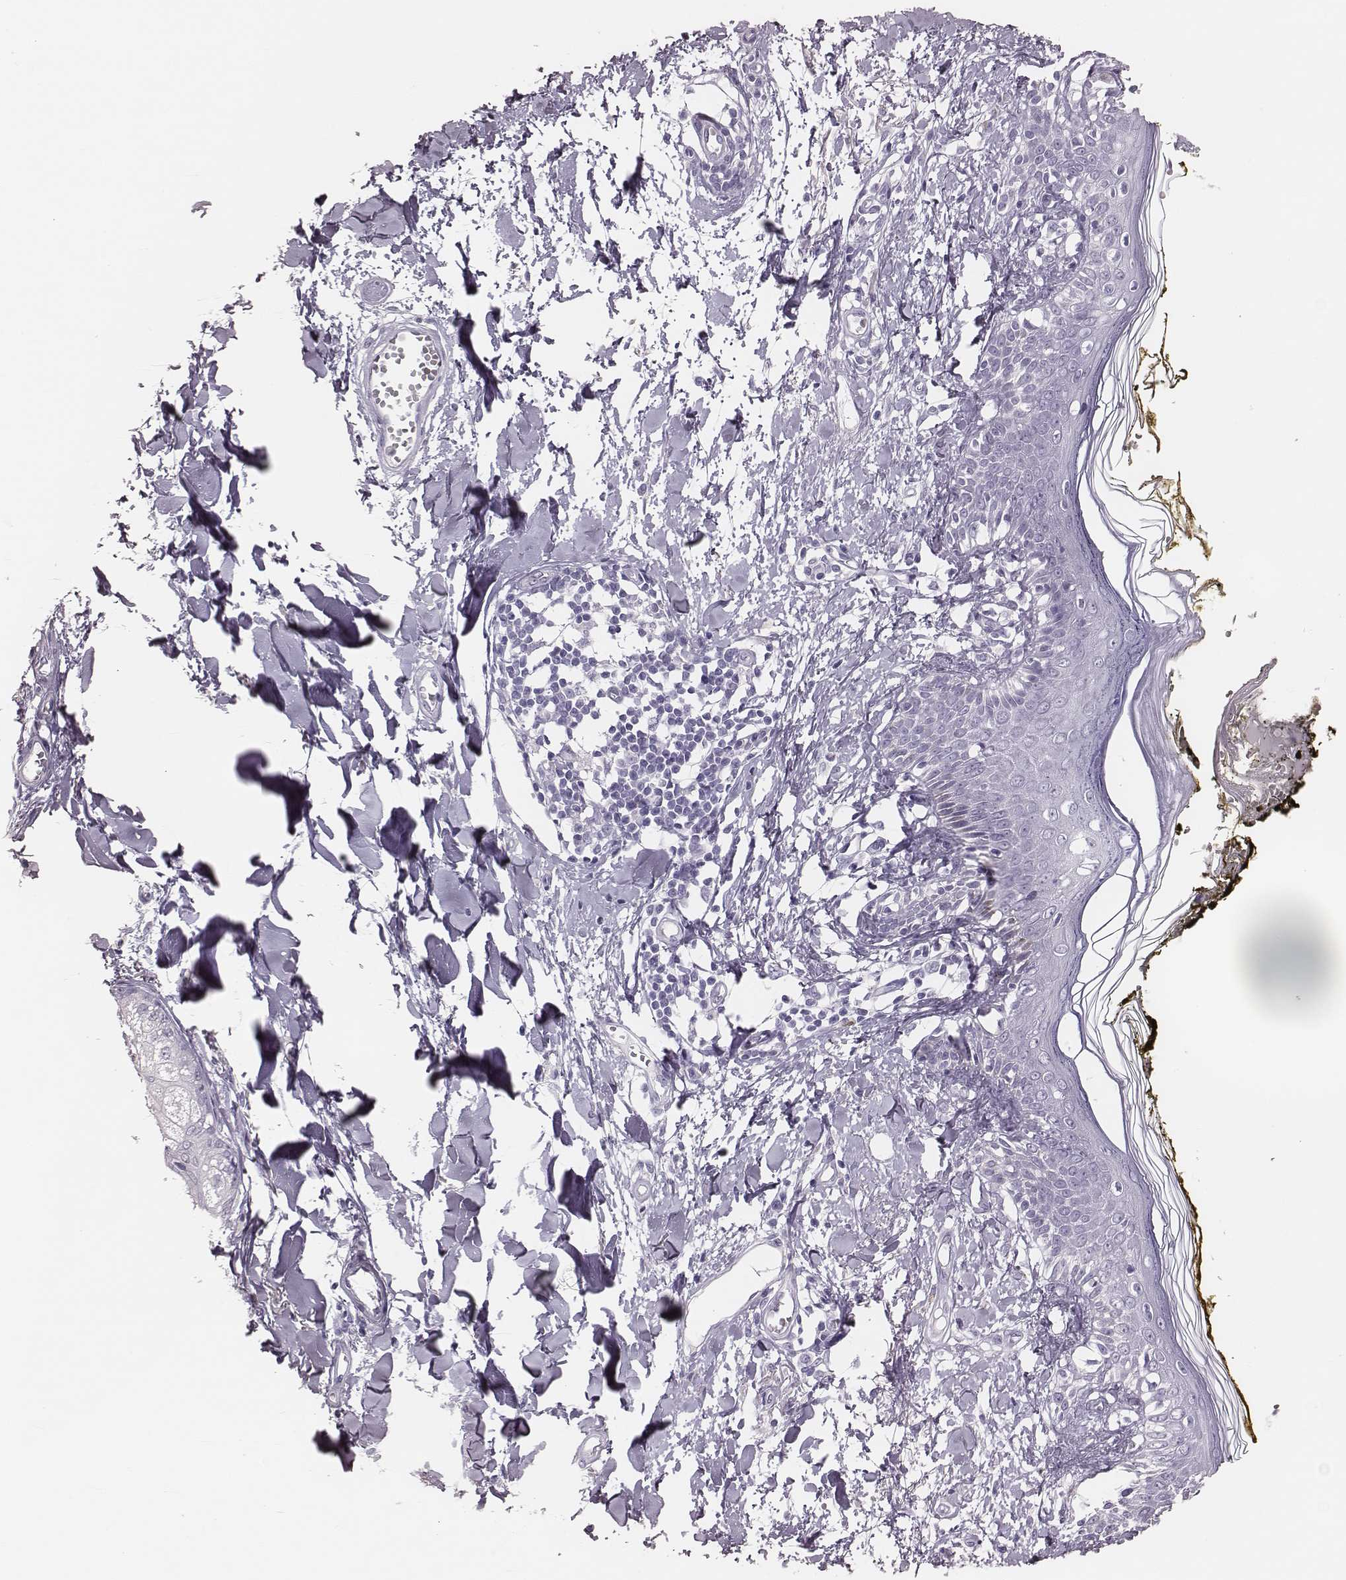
{"staining": {"intensity": "negative", "quantity": "none", "location": "none"}, "tissue": "skin", "cell_type": "Fibroblasts", "image_type": "normal", "snomed": [{"axis": "morphology", "description": "Normal tissue, NOS"}, {"axis": "topography", "description": "Skin"}], "caption": "Immunohistochemistry of normal human skin reveals no expression in fibroblasts. (DAB immunohistochemistry visualized using brightfield microscopy, high magnification).", "gene": "H1", "patient": {"sex": "male", "age": 76}}